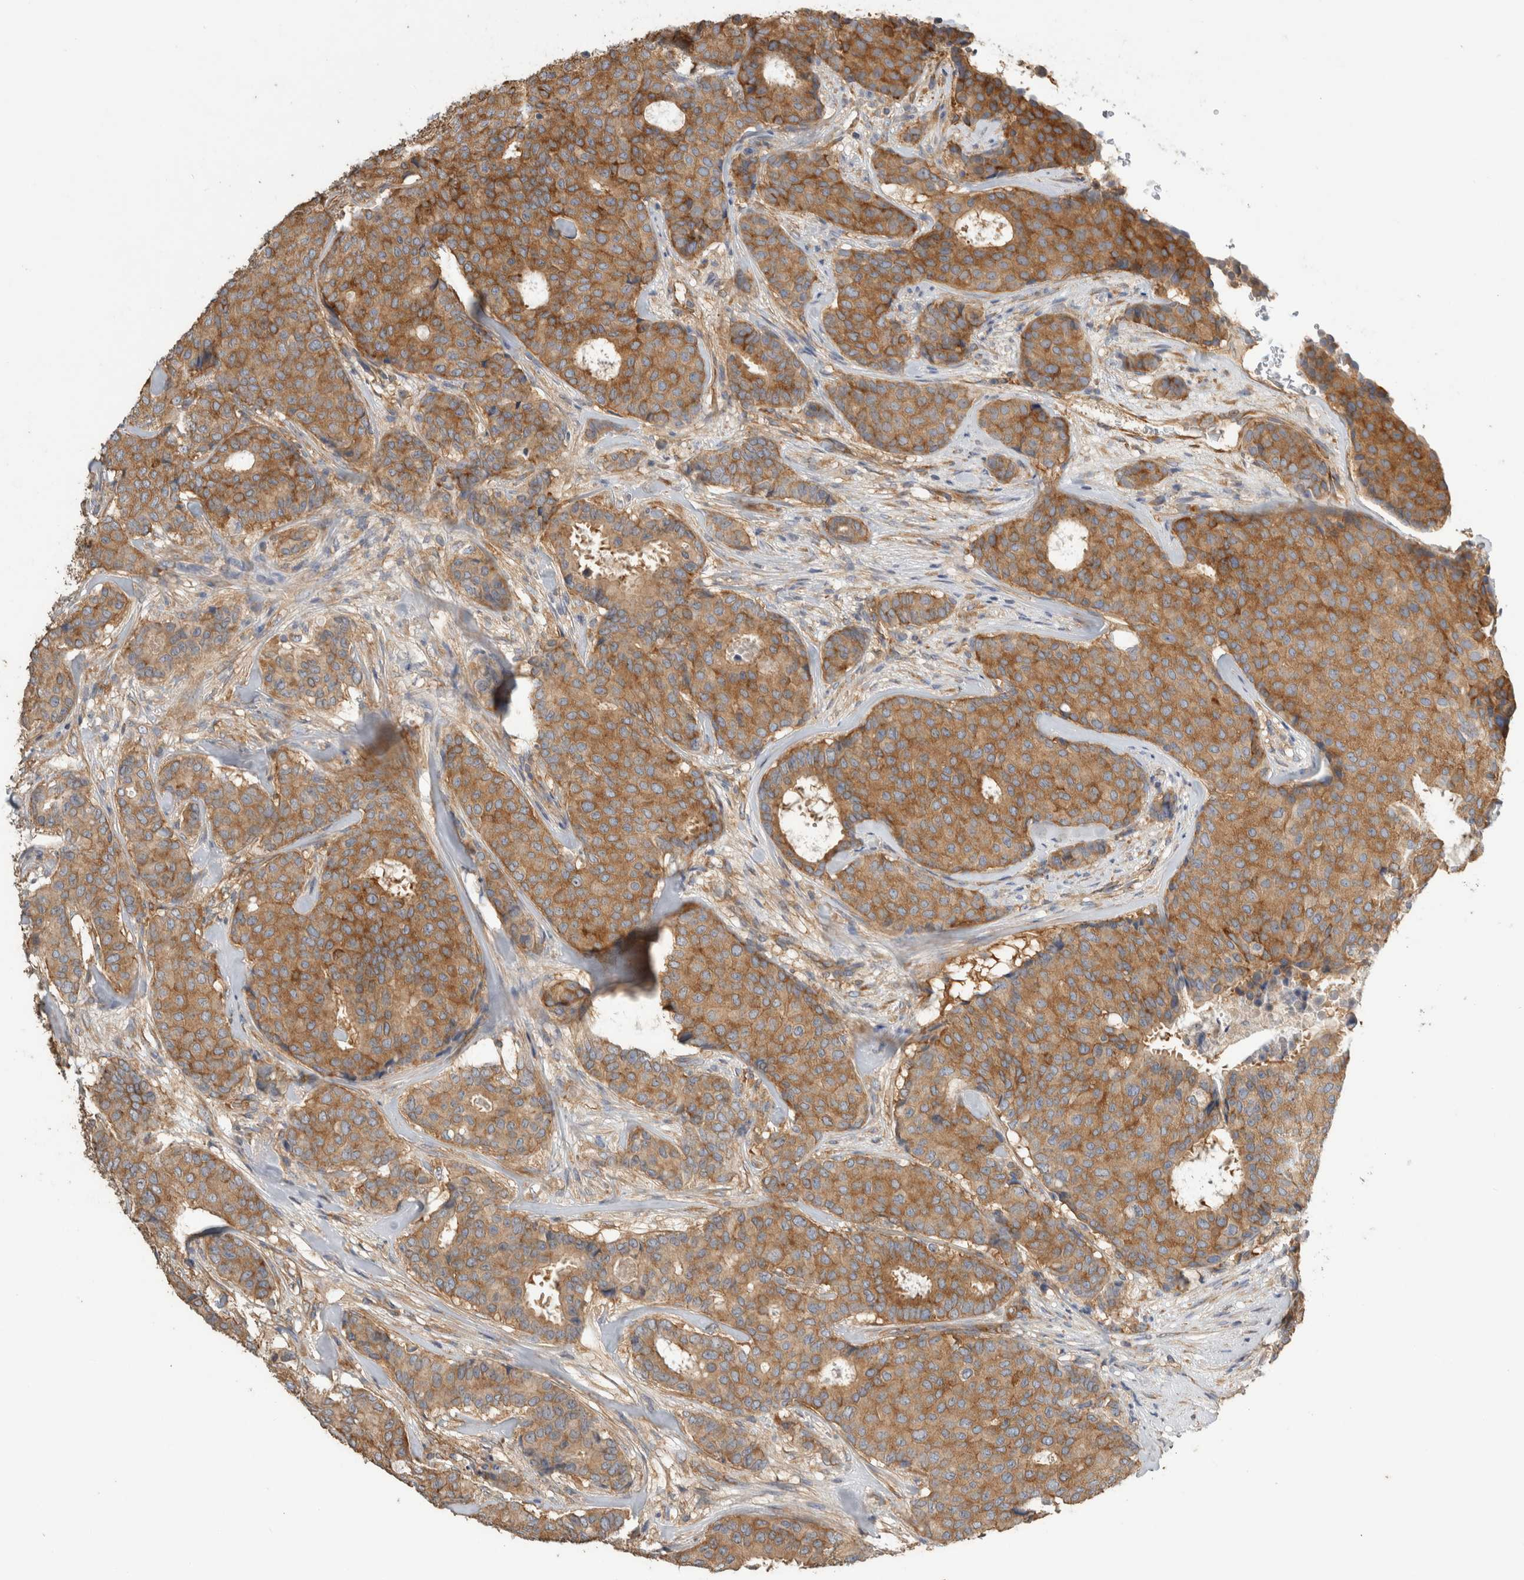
{"staining": {"intensity": "moderate", "quantity": ">75%", "location": "cytoplasmic/membranous"}, "tissue": "breast cancer", "cell_type": "Tumor cells", "image_type": "cancer", "snomed": [{"axis": "morphology", "description": "Duct carcinoma"}, {"axis": "topography", "description": "Breast"}], "caption": "Protein expression analysis of human invasive ductal carcinoma (breast) reveals moderate cytoplasmic/membranous positivity in approximately >75% of tumor cells.", "gene": "EIF4G3", "patient": {"sex": "female", "age": 75}}